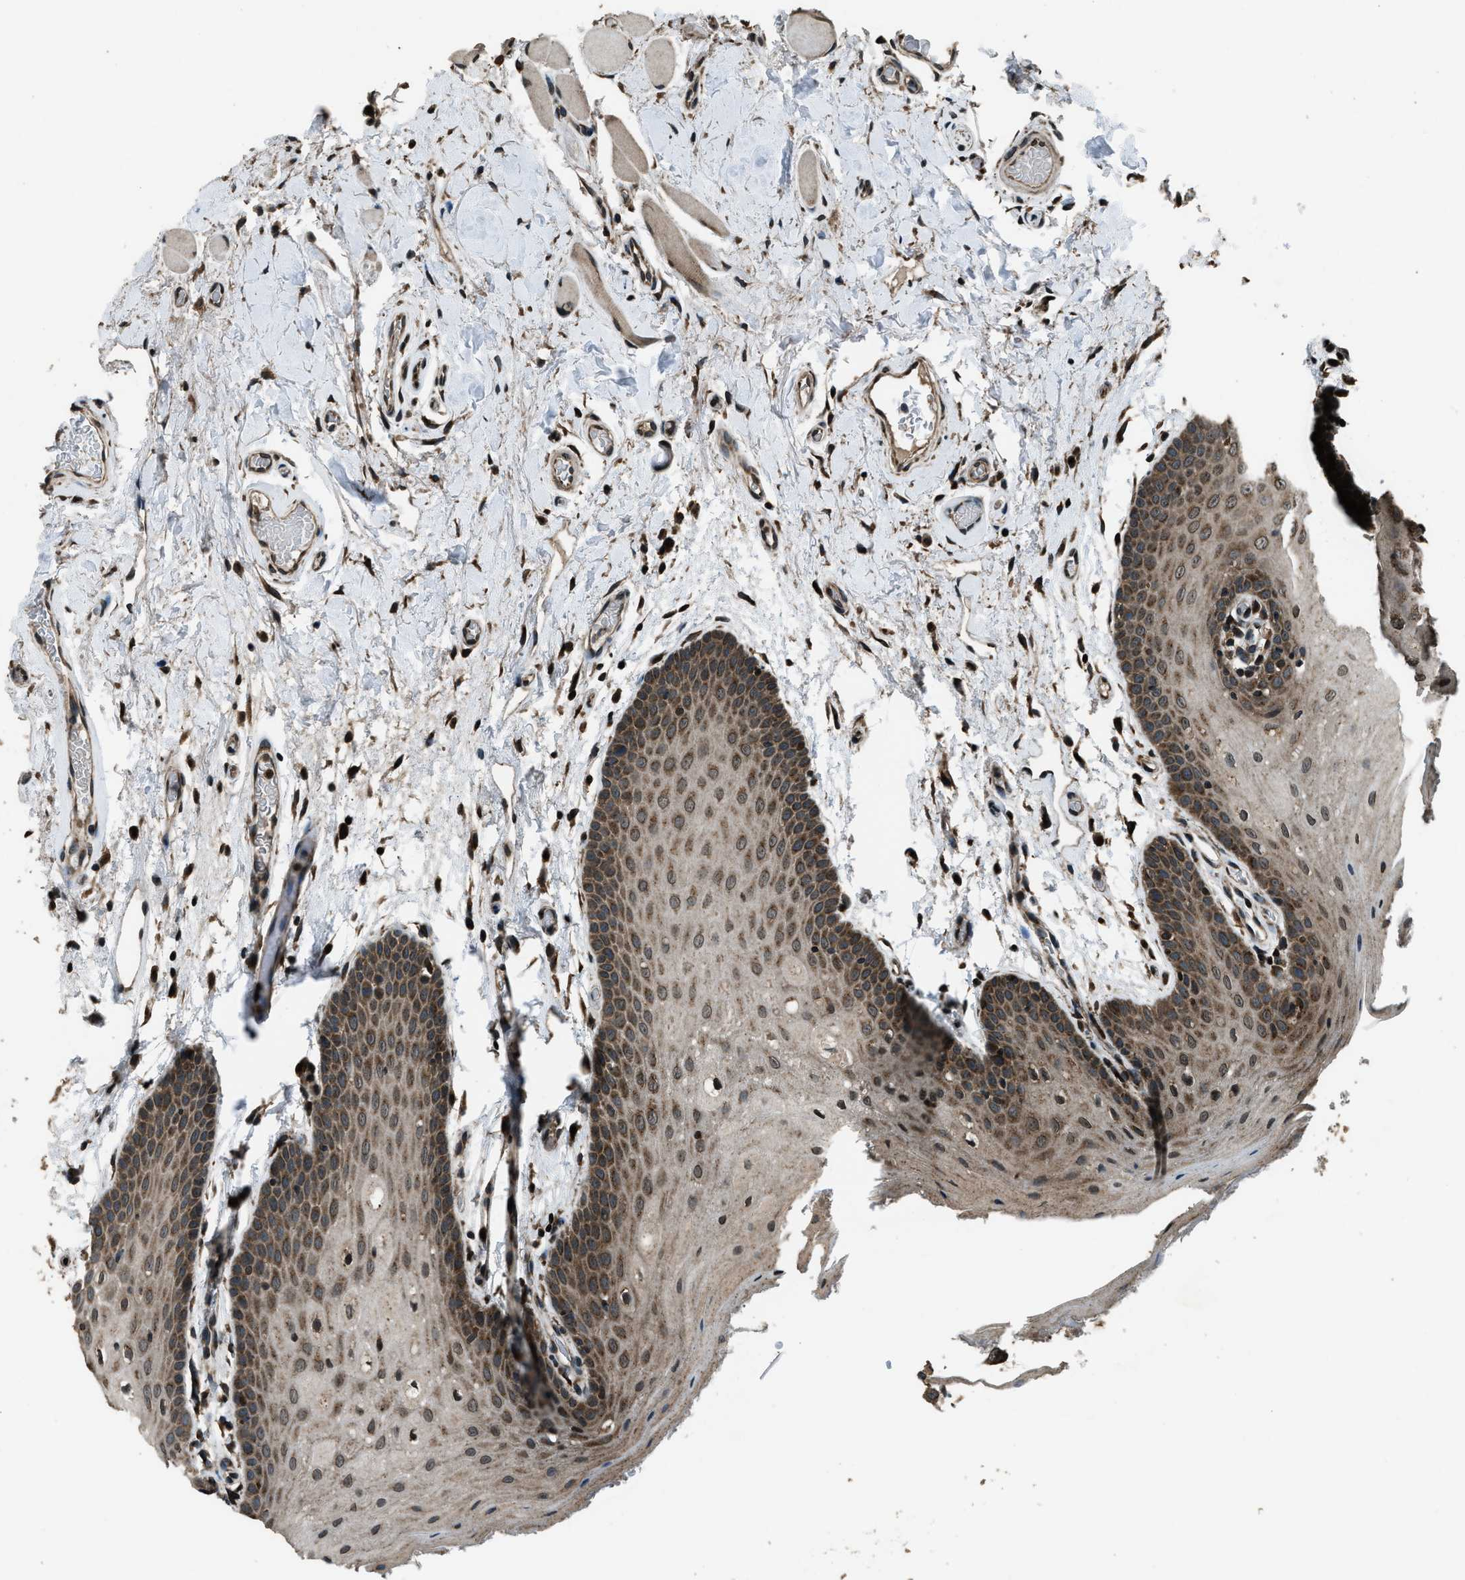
{"staining": {"intensity": "moderate", "quantity": "25%-75%", "location": "cytoplasmic/membranous"}, "tissue": "oral mucosa", "cell_type": "Squamous epithelial cells", "image_type": "normal", "snomed": [{"axis": "morphology", "description": "Normal tissue, NOS"}, {"axis": "morphology", "description": "Squamous cell carcinoma, NOS"}, {"axis": "topography", "description": "Oral tissue"}, {"axis": "topography", "description": "Head-Neck"}], "caption": "Oral mucosa was stained to show a protein in brown. There is medium levels of moderate cytoplasmic/membranous positivity in about 25%-75% of squamous epithelial cells. The staining was performed using DAB (3,3'-diaminobenzidine) to visualize the protein expression in brown, while the nuclei were stained in blue with hematoxylin (Magnification: 20x).", "gene": "TRIM4", "patient": {"sex": "male", "age": 71}}